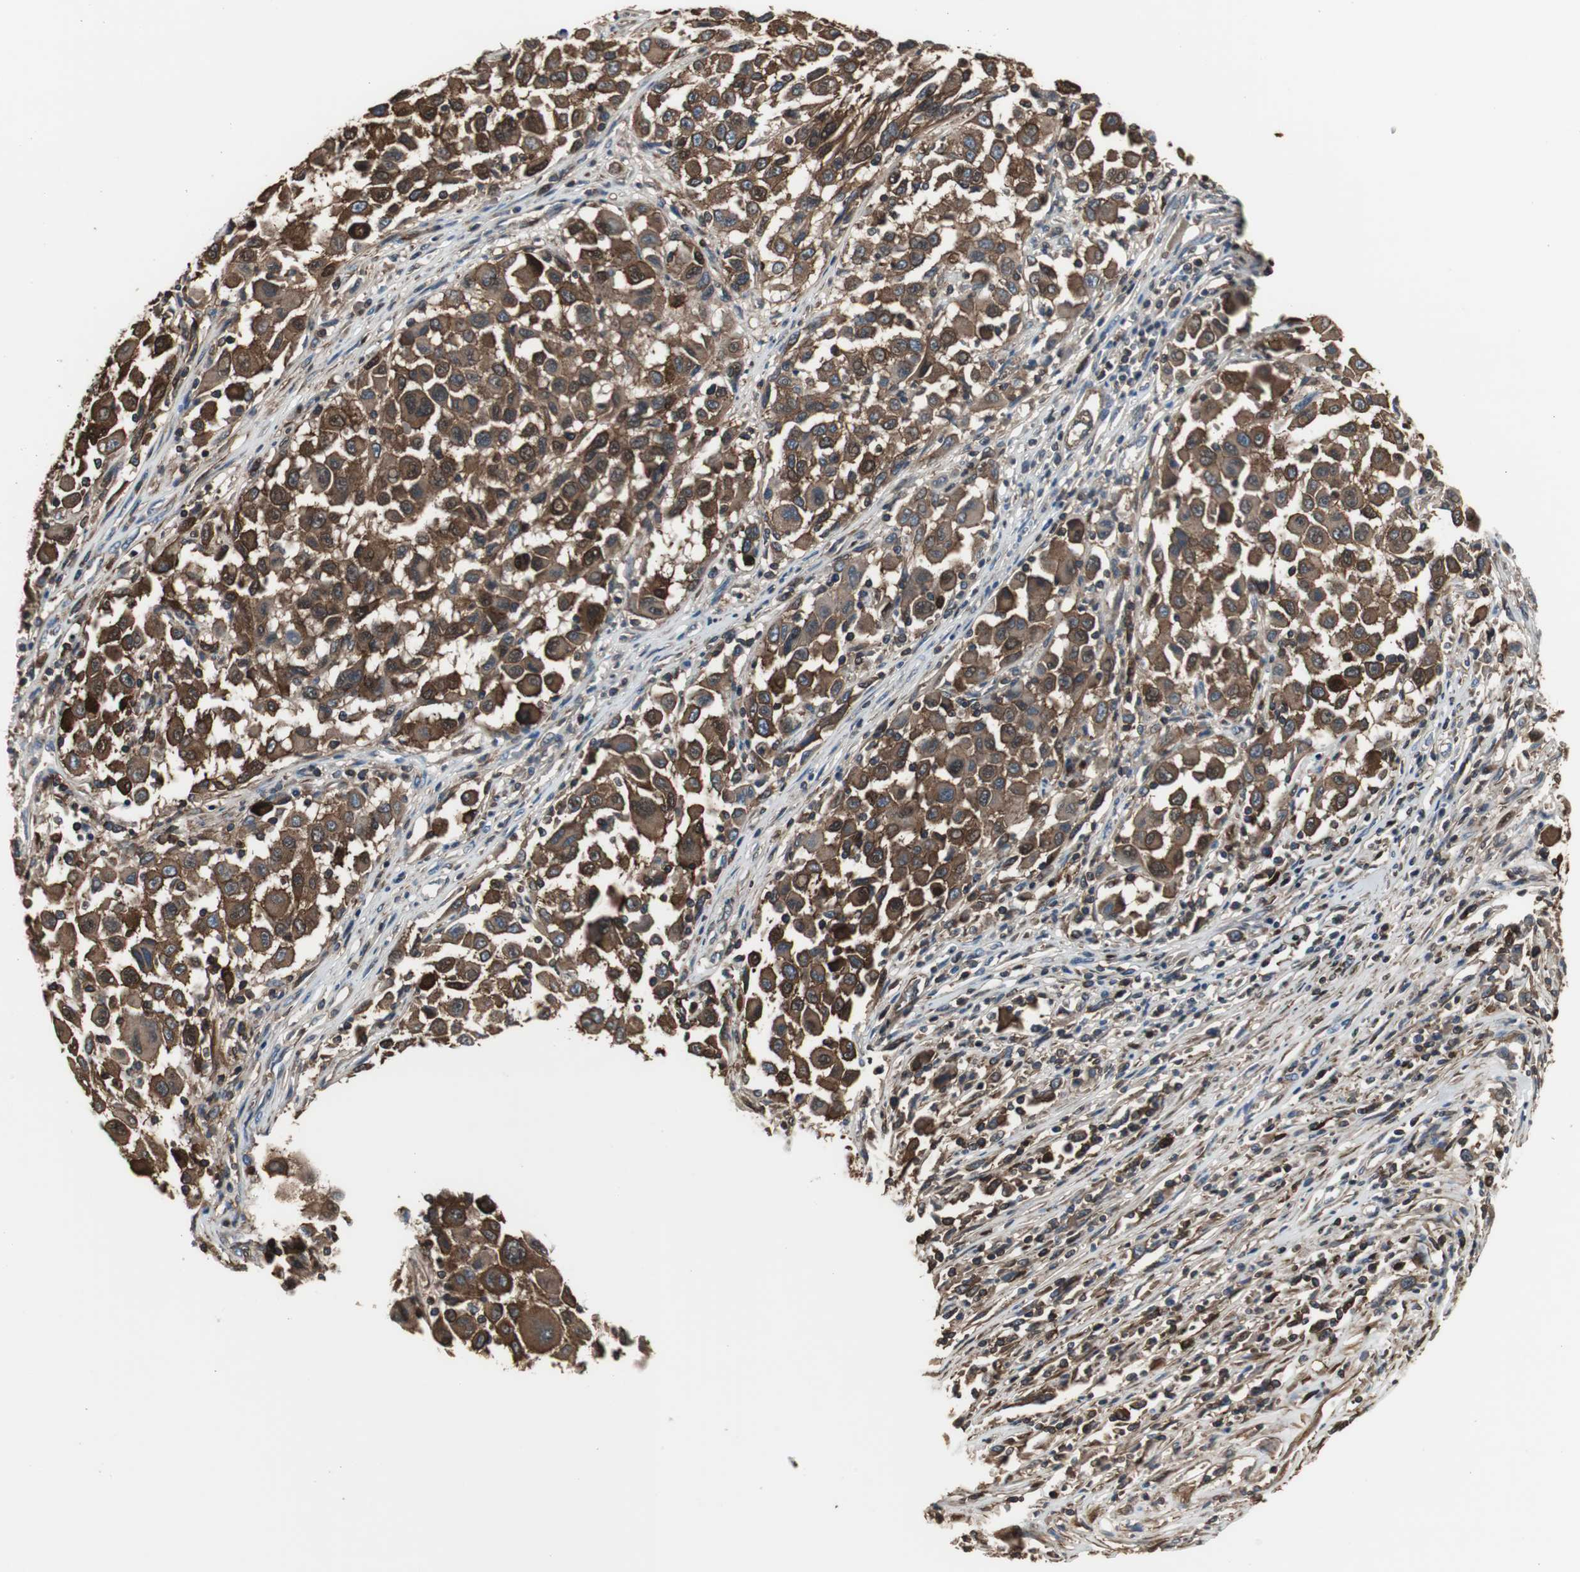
{"staining": {"intensity": "strong", "quantity": ">75%", "location": "cytoplasmic/membranous,nuclear"}, "tissue": "melanoma", "cell_type": "Tumor cells", "image_type": "cancer", "snomed": [{"axis": "morphology", "description": "Malignant melanoma, Metastatic site"}, {"axis": "topography", "description": "Lymph node"}], "caption": "Tumor cells display high levels of strong cytoplasmic/membranous and nuclear expression in about >75% of cells in malignant melanoma (metastatic site).", "gene": "ACTN1", "patient": {"sex": "male", "age": 61}}